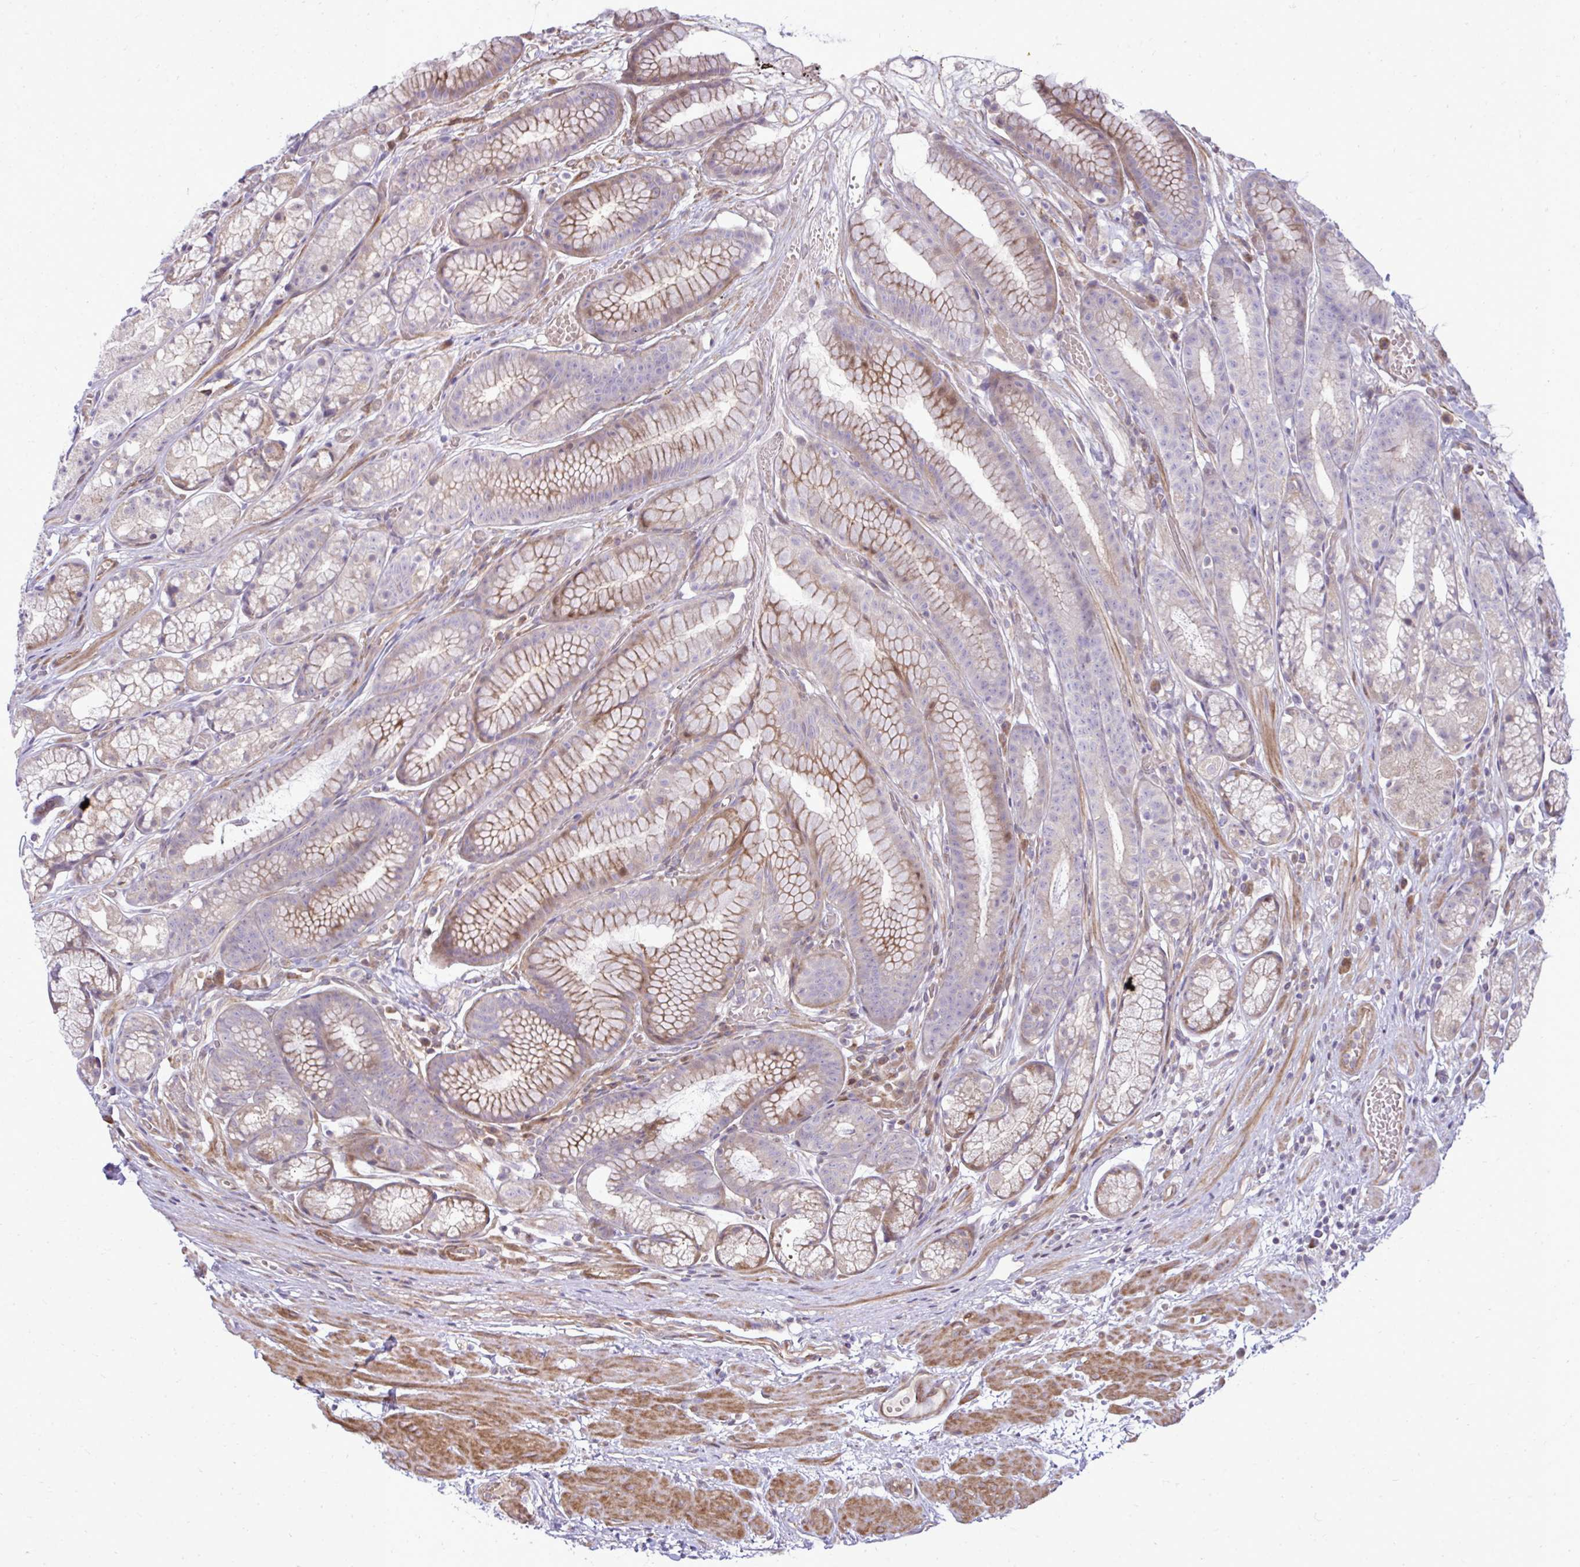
{"staining": {"intensity": "moderate", "quantity": "25%-75%", "location": "cytoplasmic/membranous"}, "tissue": "stomach", "cell_type": "Glandular cells", "image_type": "normal", "snomed": [{"axis": "morphology", "description": "Normal tissue, NOS"}, {"axis": "topography", "description": "Smooth muscle"}, {"axis": "topography", "description": "Stomach"}], "caption": "Moderate cytoplasmic/membranous positivity is seen in approximately 25%-75% of glandular cells in unremarkable stomach. Using DAB (3,3'-diaminobenzidine) (brown) and hematoxylin (blue) stains, captured at high magnification using brightfield microscopy.", "gene": "ZSCAN9", "patient": {"sex": "male", "age": 70}}